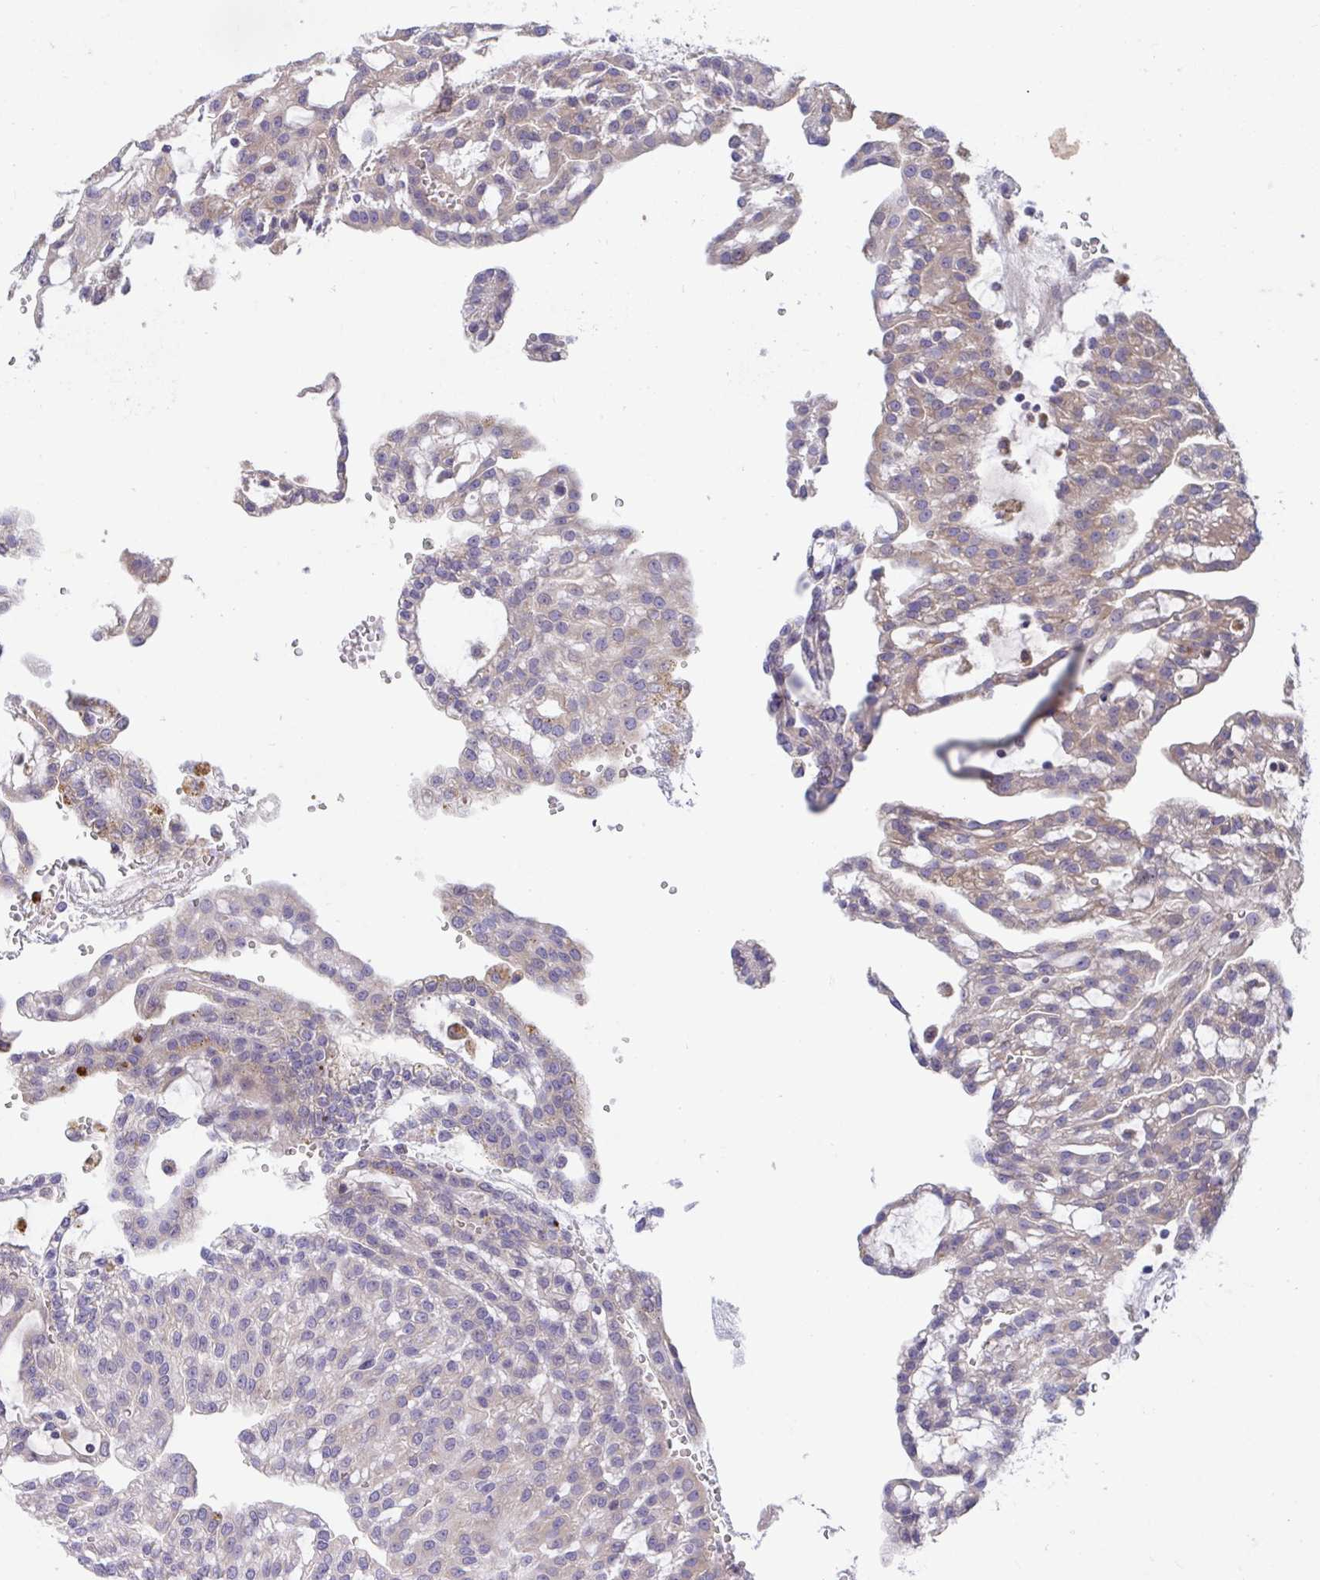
{"staining": {"intensity": "weak", "quantity": ">75%", "location": "cytoplasmic/membranous"}, "tissue": "renal cancer", "cell_type": "Tumor cells", "image_type": "cancer", "snomed": [{"axis": "morphology", "description": "Adenocarcinoma, NOS"}, {"axis": "topography", "description": "Kidney"}], "caption": "IHC of human renal adenocarcinoma exhibits low levels of weak cytoplasmic/membranous expression in about >75% of tumor cells. (Brightfield microscopy of DAB IHC at high magnification).", "gene": "SUSD4", "patient": {"sex": "male", "age": 63}}